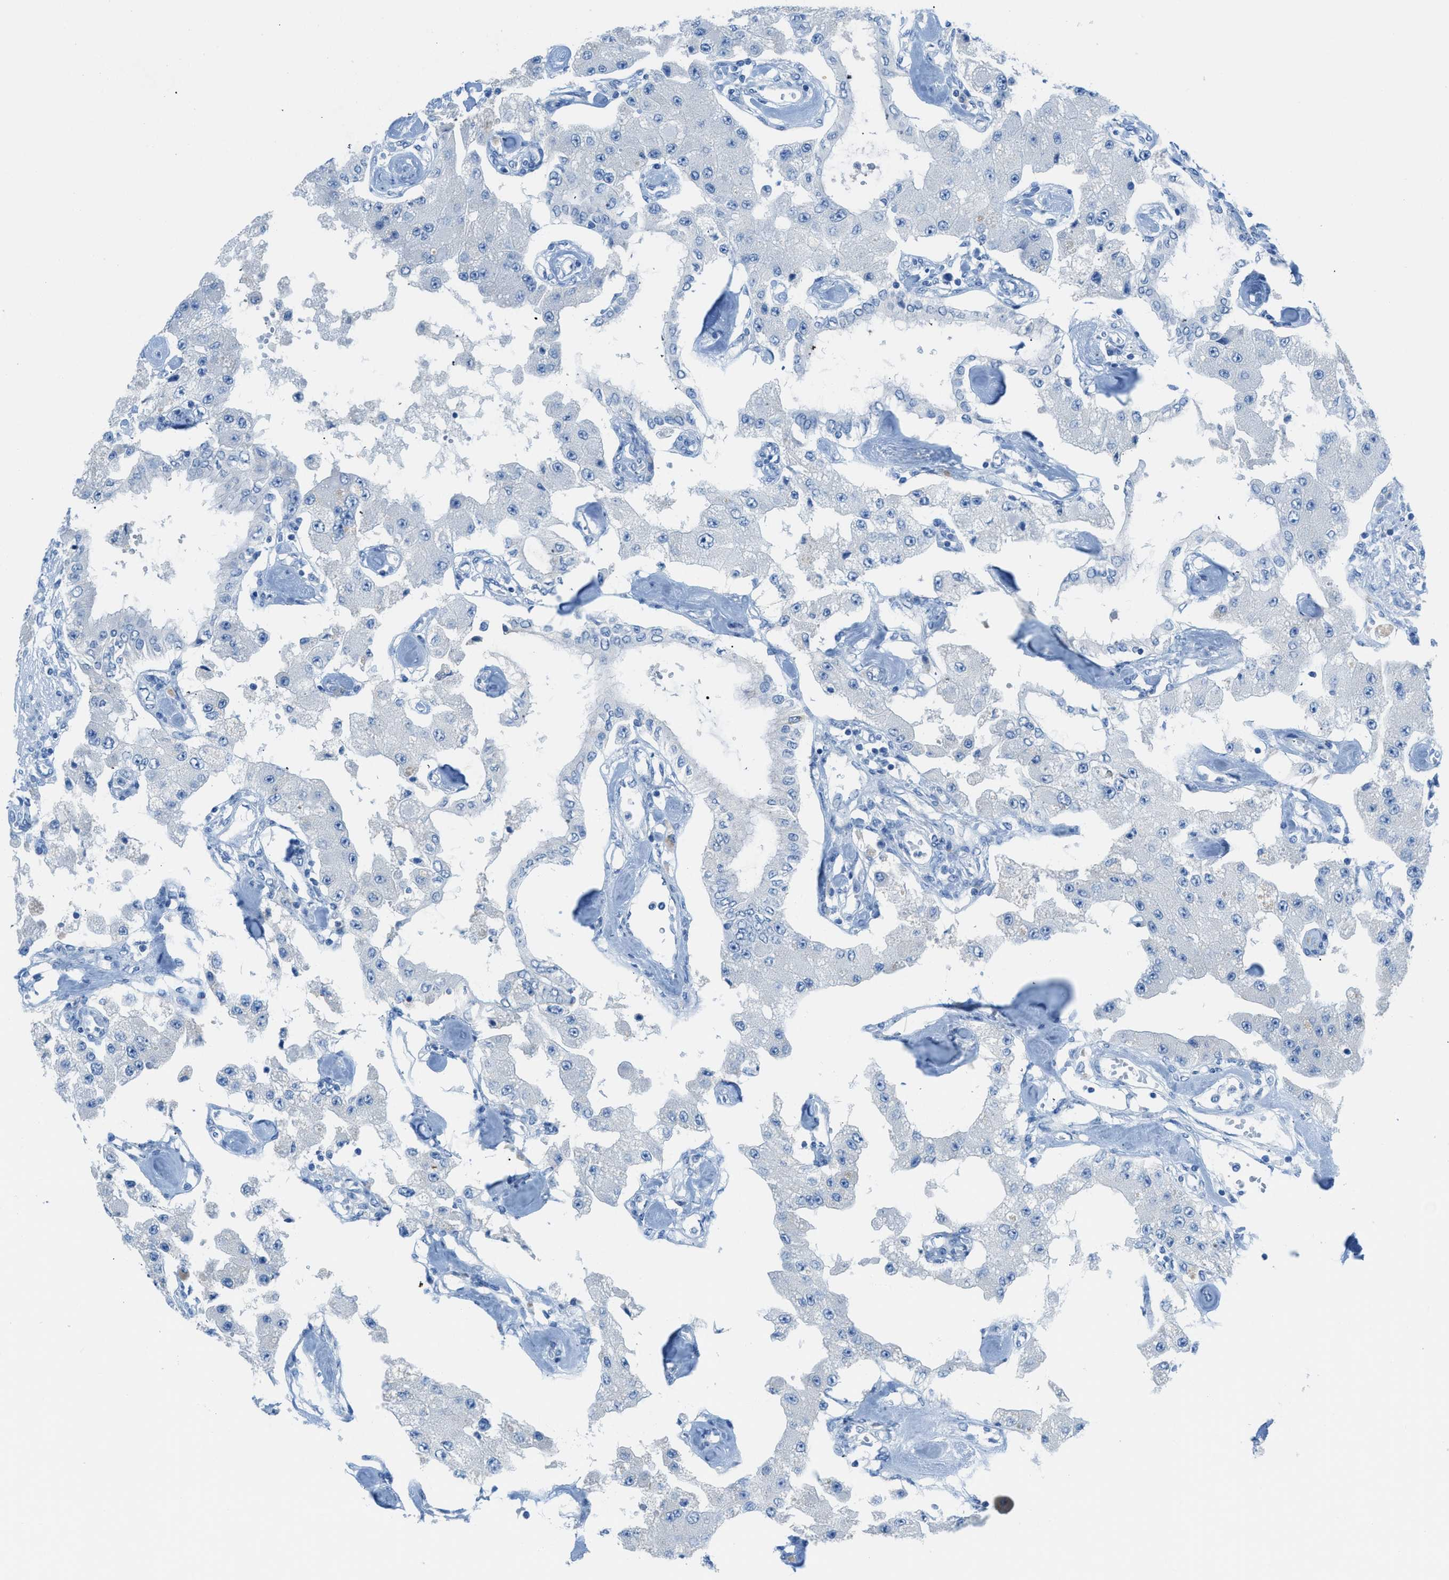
{"staining": {"intensity": "negative", "quantity": "none", "location": "none"}, "tissue": "carcinoid", "cell_type": "Tumor cells", "image_type": "cancer", "snomed": [{"axis": "morphology", "description": "Carcinoid, malignant, NOS"}, {"axis": "topography", "description": "Pancreas"}], "caption": "Human malignant carcinoid stained for a protein using immunohistochemistry shows no expression in tumor cells.", "gene": "ACAN", "patient": {"sex": "male", "age": 41}}